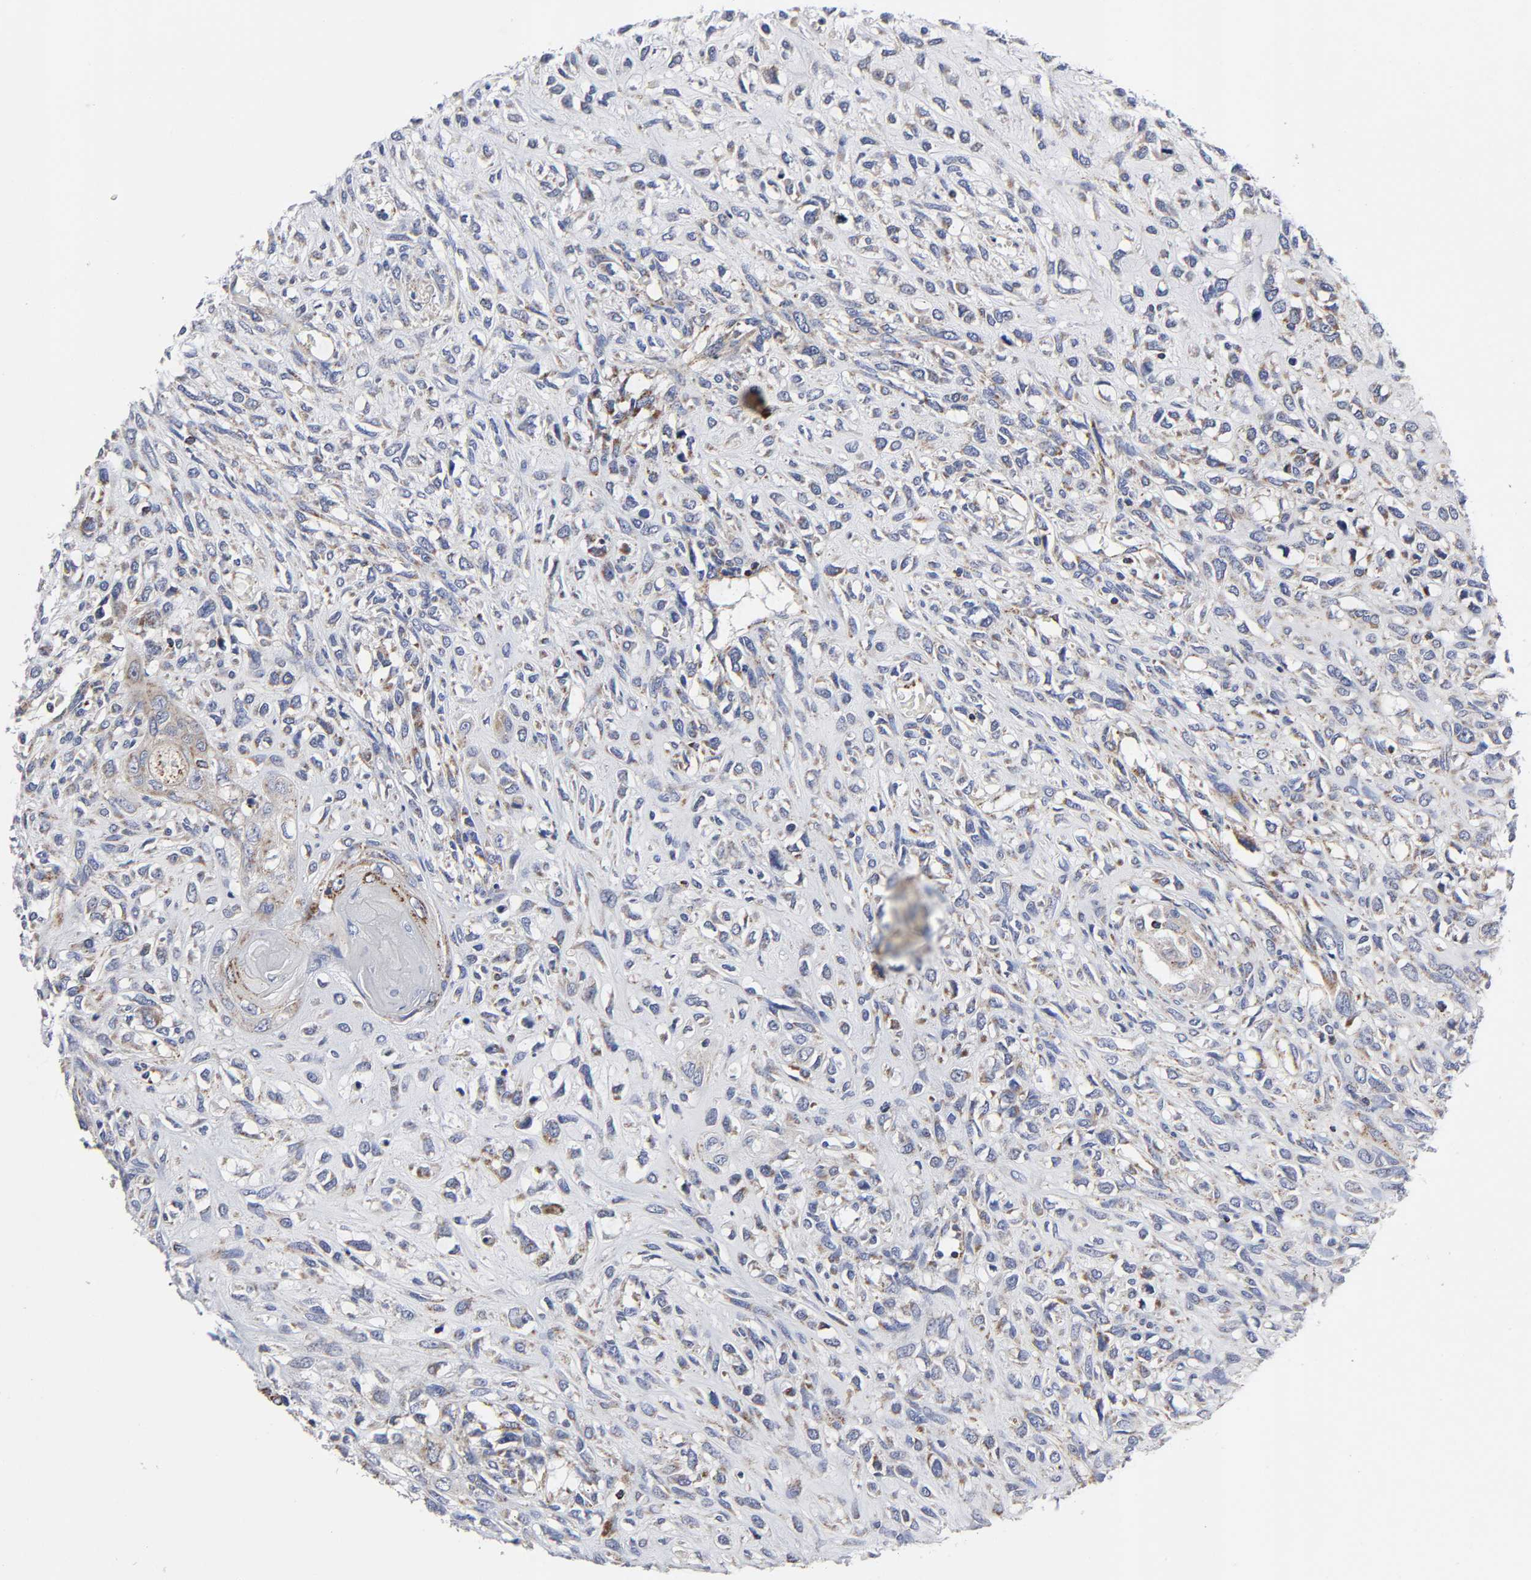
{"staining": {"intensity": "weak", "quantity": "25%-75%", "location": "cytoplasmic/membranous"}, "tissue": "head and neck cancer", "cell_type": "Tumor cells", "image_type": "cancer", "snomed": [{"axis": "morphology", "description": "Necrosis, NOS"}, {"axis": "morphology", "description": "Neoplasm, malignant, NOS"}, {"axis": "topography", "description": "Salivary gland"}, {"axis": "topography", "description": "Head-Neck"}], "caption": "A histopathology image showing weak cytoplasmic/membranous expression in approximately 25%-75% of tumor cells in head and neck neoplasm (malignant), as visualized by brown immunohistochemical staining.", "gene": "AOPEP", "patient": {"sex": "male", "age": 43}}